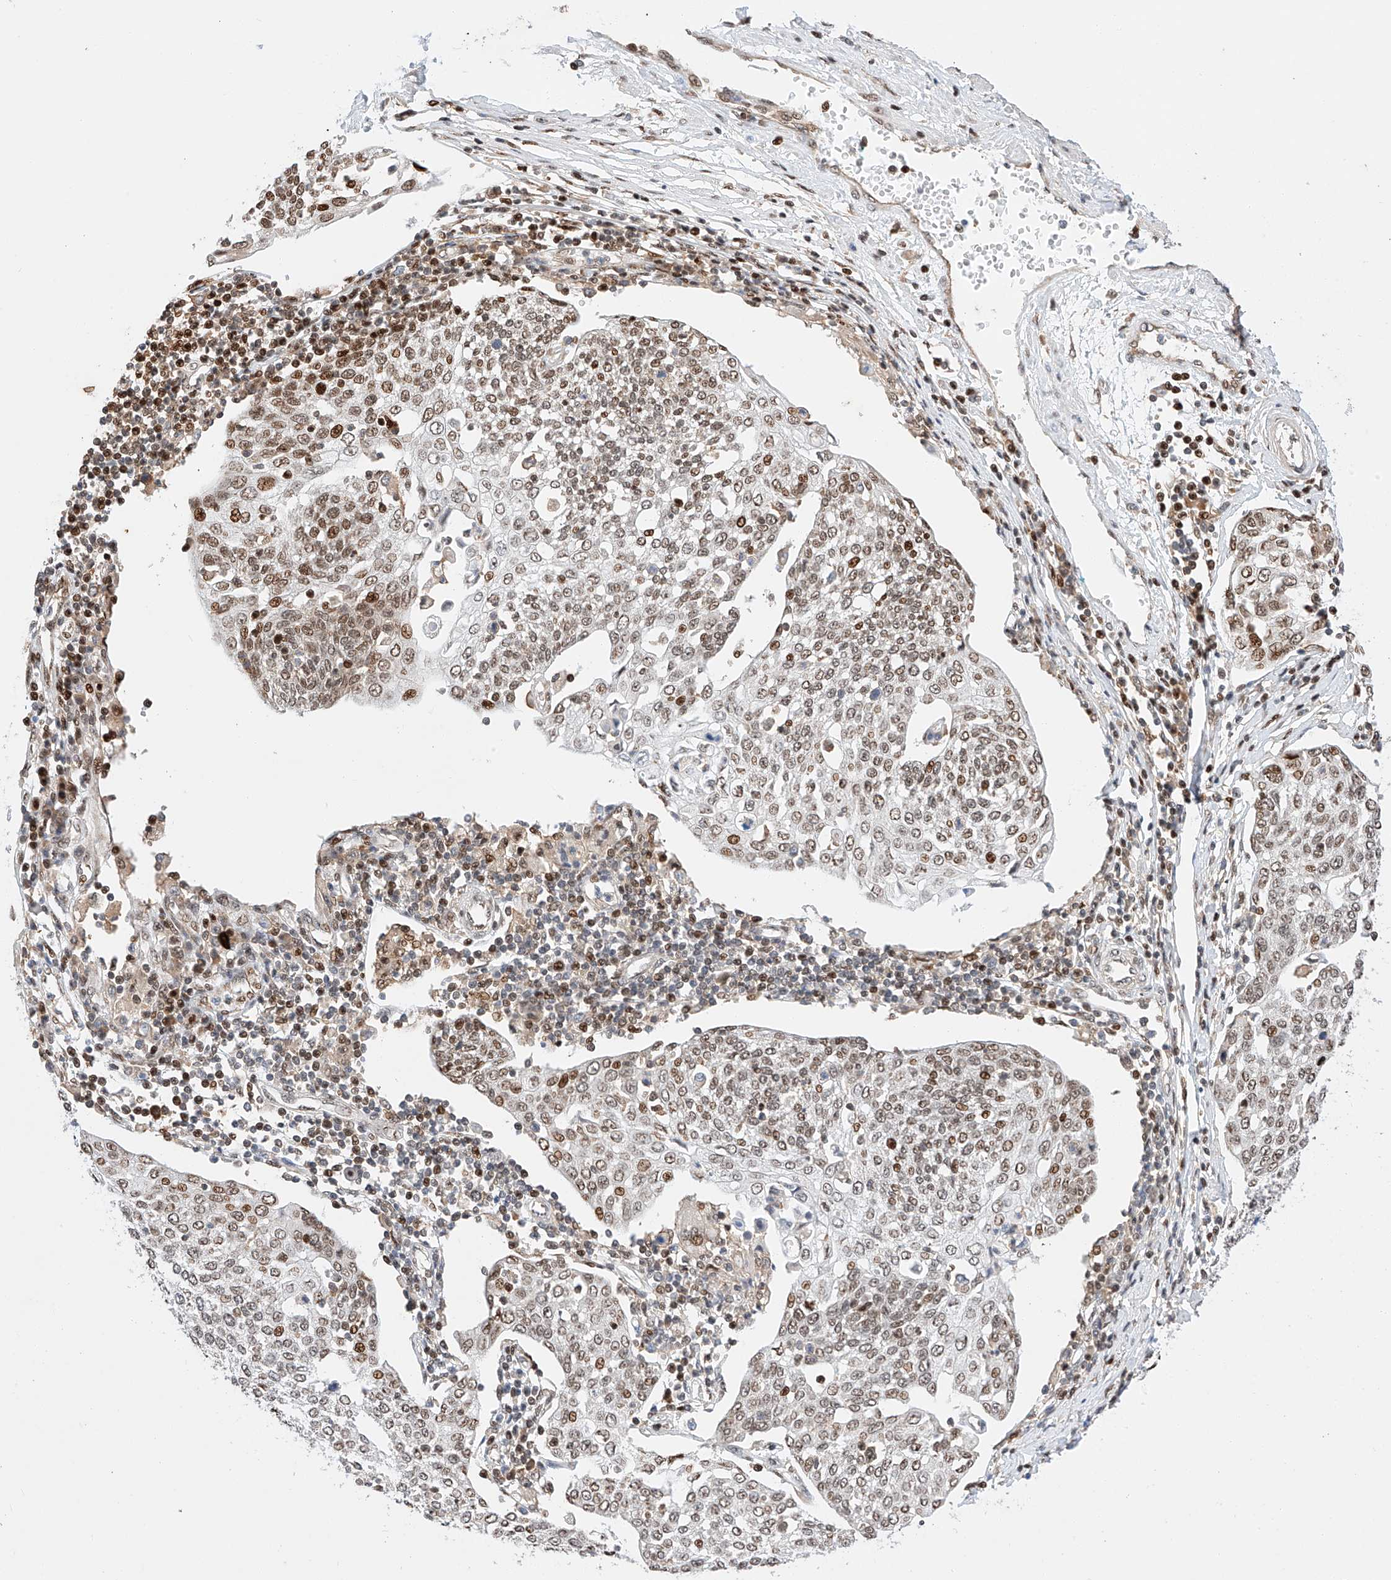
{"staining": {"intensity": "moderate", "quantity": ">75%", "location": "nuclear"}, "tissue": "cervical cancer", "cell_type": "Tumor cells", "image_type": "cancer", "snomed": [{"axis": "morphology", "description": "Squamous cell carcinoma, NOS"}, {"axis": "topography", "description": "Cervix"}], "caption": "Protein staining of squamous cell carcinoma (cervical) tissue exhibits moderate nuclear positivity in about >75% of tumor cells. Immunohistochemistry stains the protein of interest in brown and the nuclei are stained blue.", "gene": "HDAC9", "patient": {"sex": "female", "age": 34}}